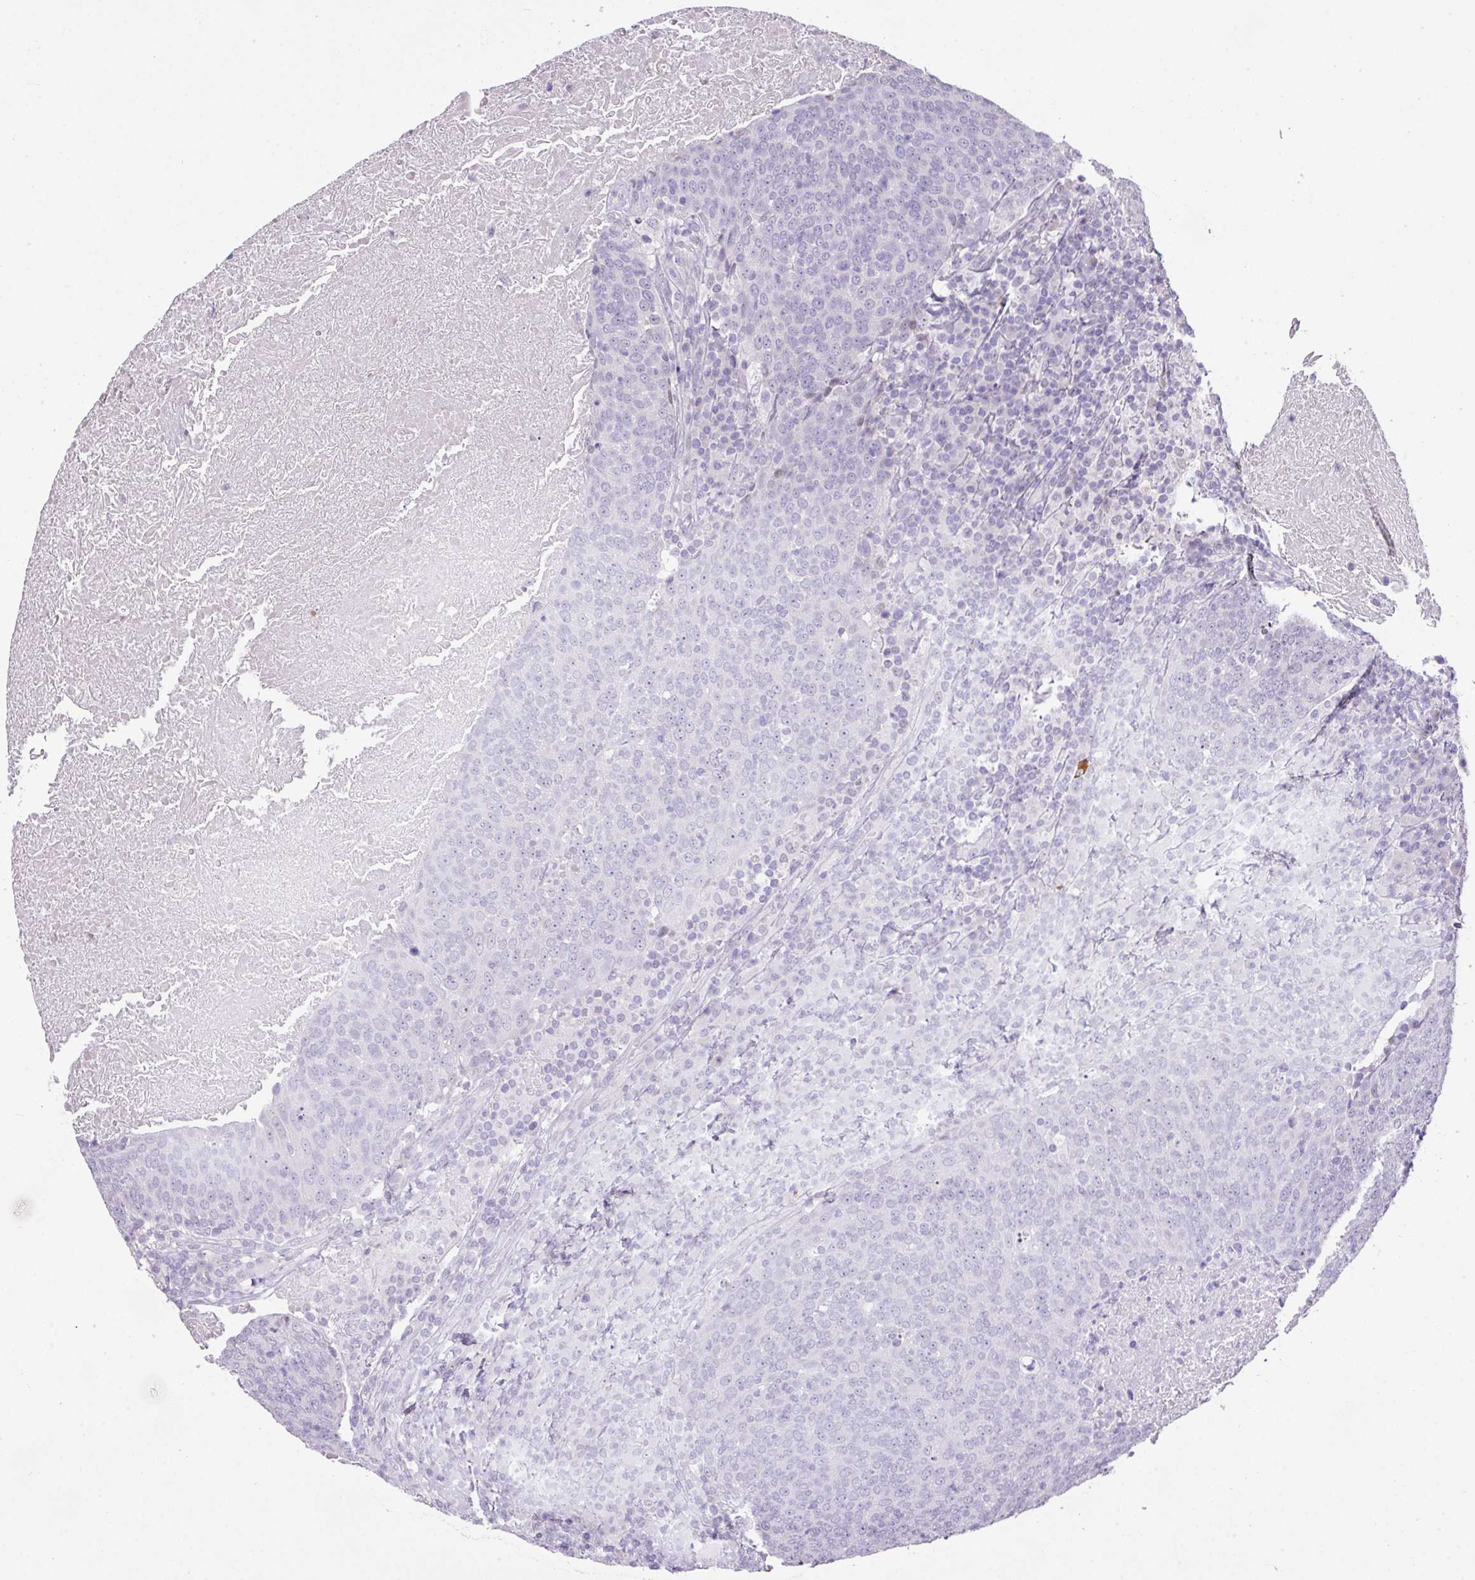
{"staining": {"intensity": "negative", "quantity": "none", "location": "none"}, "tissue": "head and neck cancer", "cell_type": "Tumor cells", "image_type": "cancer", "snomed": [{"axis": "morphology", "description": "Squamous cell carcinoma, NOS"}, {"axis": "morphology", "description": "Squamous cell carcinoma, metastatic, NOS"}, {"axis": "topography", "description": "Lymph node"}, {"axis": "topography", "description": "Head-Neck"}], "caption": "High power microscopy histopathology image of an immunohistochemistry (IHC) histopathology image of head and neck metastatic squamous cell carcinoma, revealing no significant staining in tumor cells.", "gene": "ANKRD13B", "patient": {"sex": "male", "age": 62}}